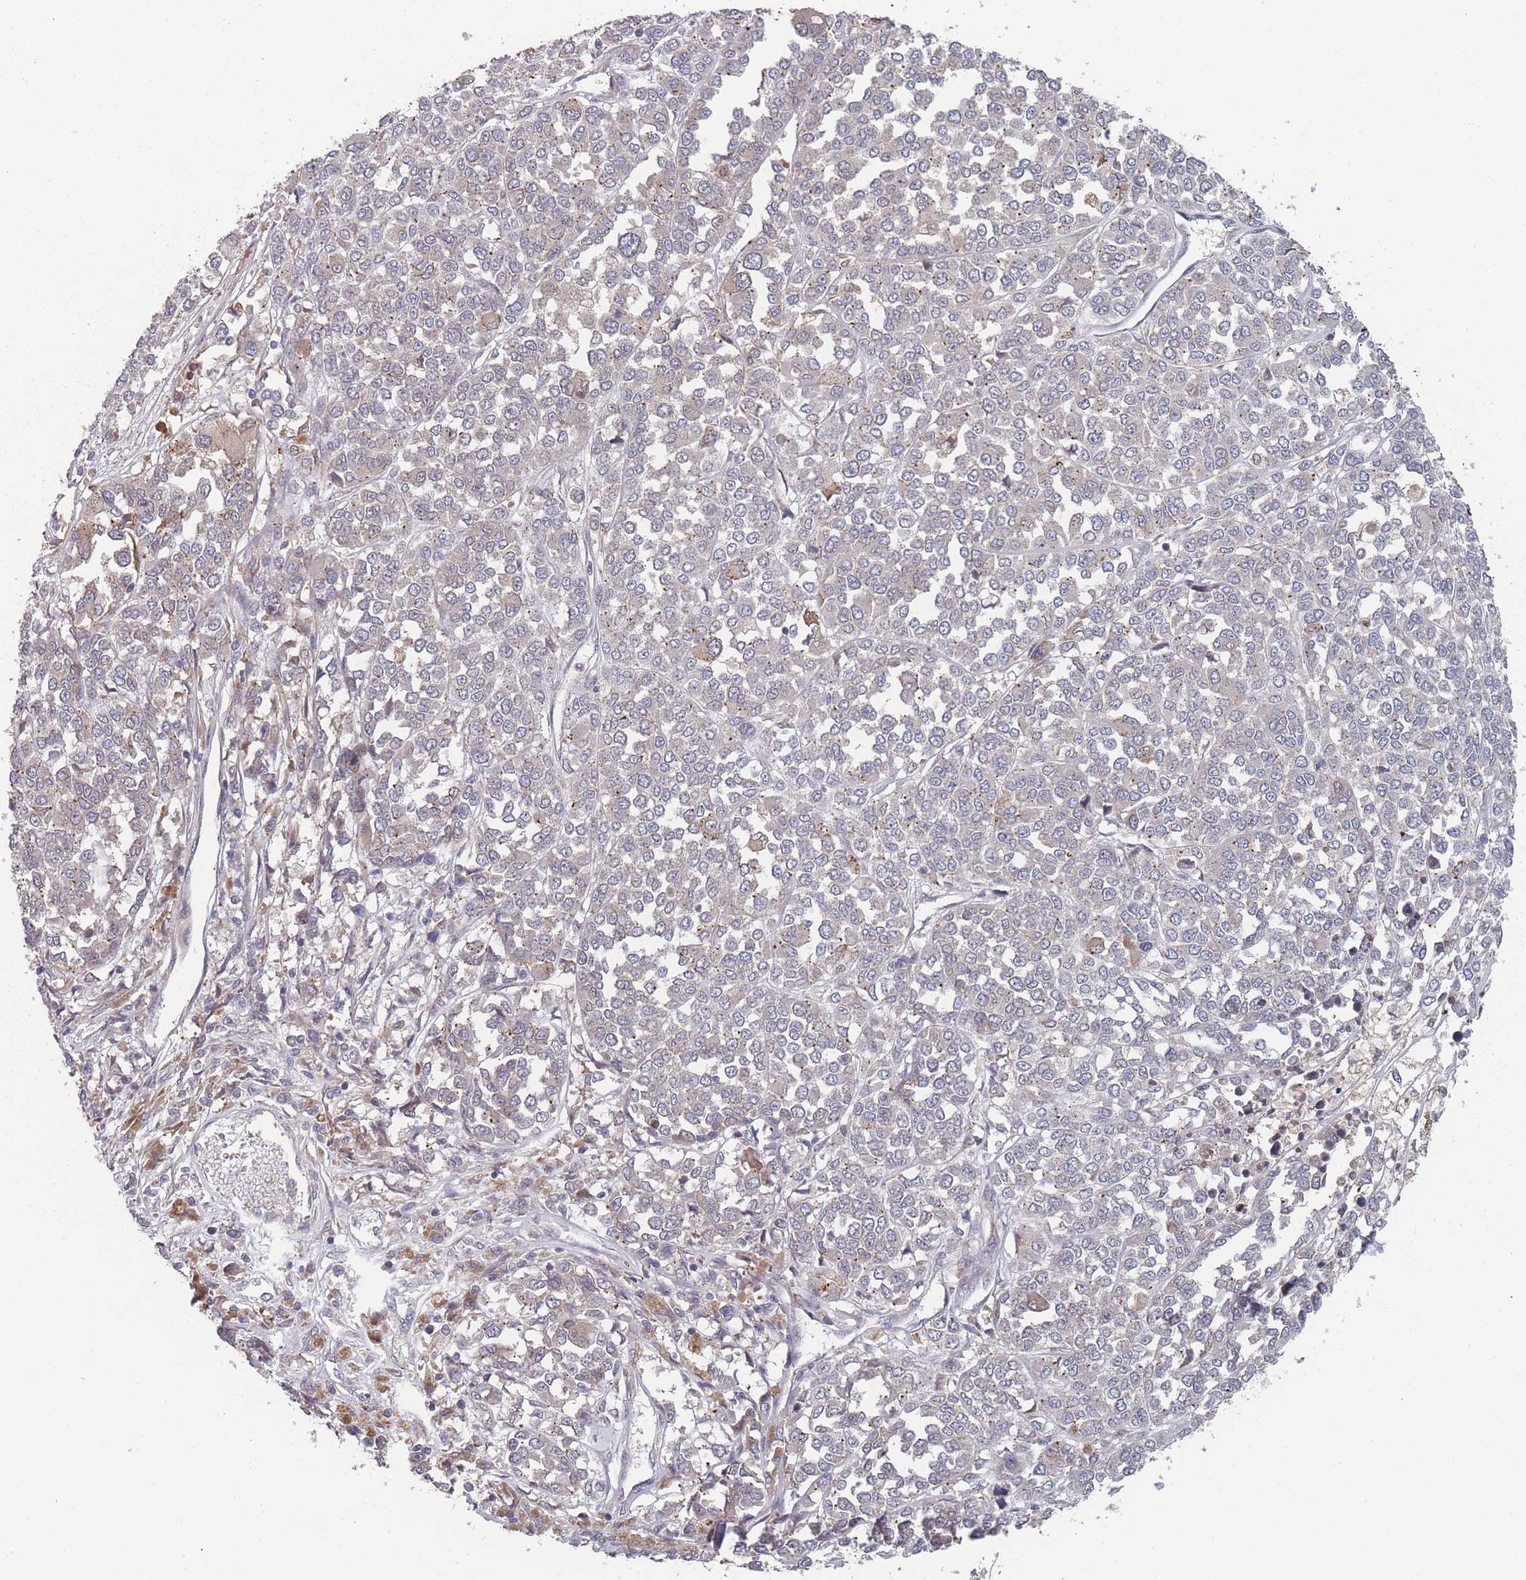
{"staining": {"intensity": "weak", "quantity": "25%-75%", "location": "cytoplasmic/membranous,nuclear"}, "tissue": "melanoma", "cell_type": "Tumor cells", "image_type": "cancer", "snomed": [{"axis": "morphology", "description": "Malignant melanoma, Metastatic site"}, {"axis": "topography", "description": "Lymph node"}], "caption": "IHC (DAB) staining of human malignant melanoma (metastatic site) demonstrates weak cytoplasmic/membranous and nuclear protein expression in approximately 25%-75% of tumor cells.", "gene": "TBC1D25", "patient": {"sex": "male", "age": 44}}